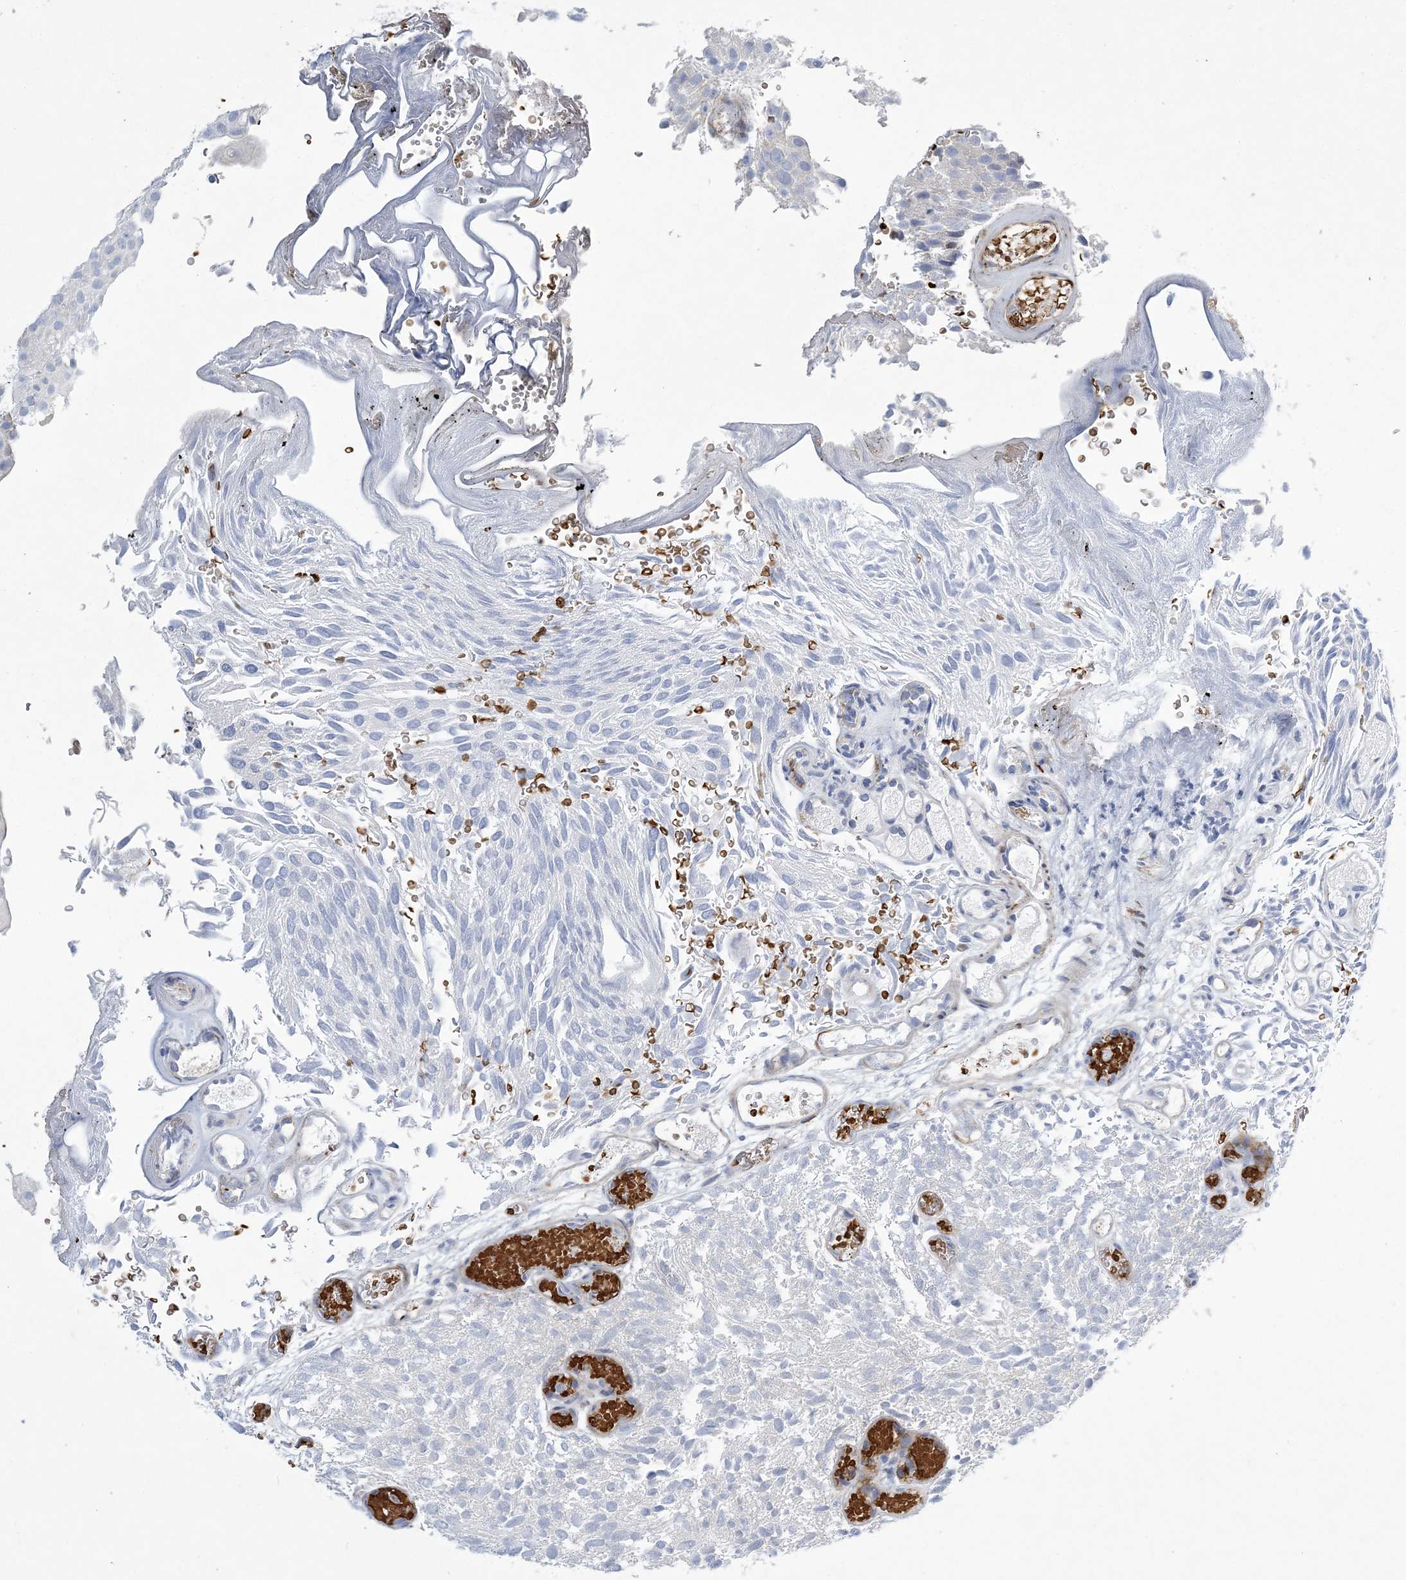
{"staining": {"intensity": "negative", "quantity": "none", "location": "none"}, "tissue": "urothelial cancer", "cell_type": "Tumor cells", "image_type": "cancer", "snomed": [{"axis": "morphology", "description": "Urothelial carcinoma, Low grade"}, {"axis": "topography", "description": "Urinary bladder"}], "caption": "An immunohistochemistry histopathology image of low-grade urothelial carcinoma is shown. There is no staining in tumor cells of low-grade urothelial carcinoma.", "gene": "CALN1", "patient": {"sex": "male", "age": 78}}